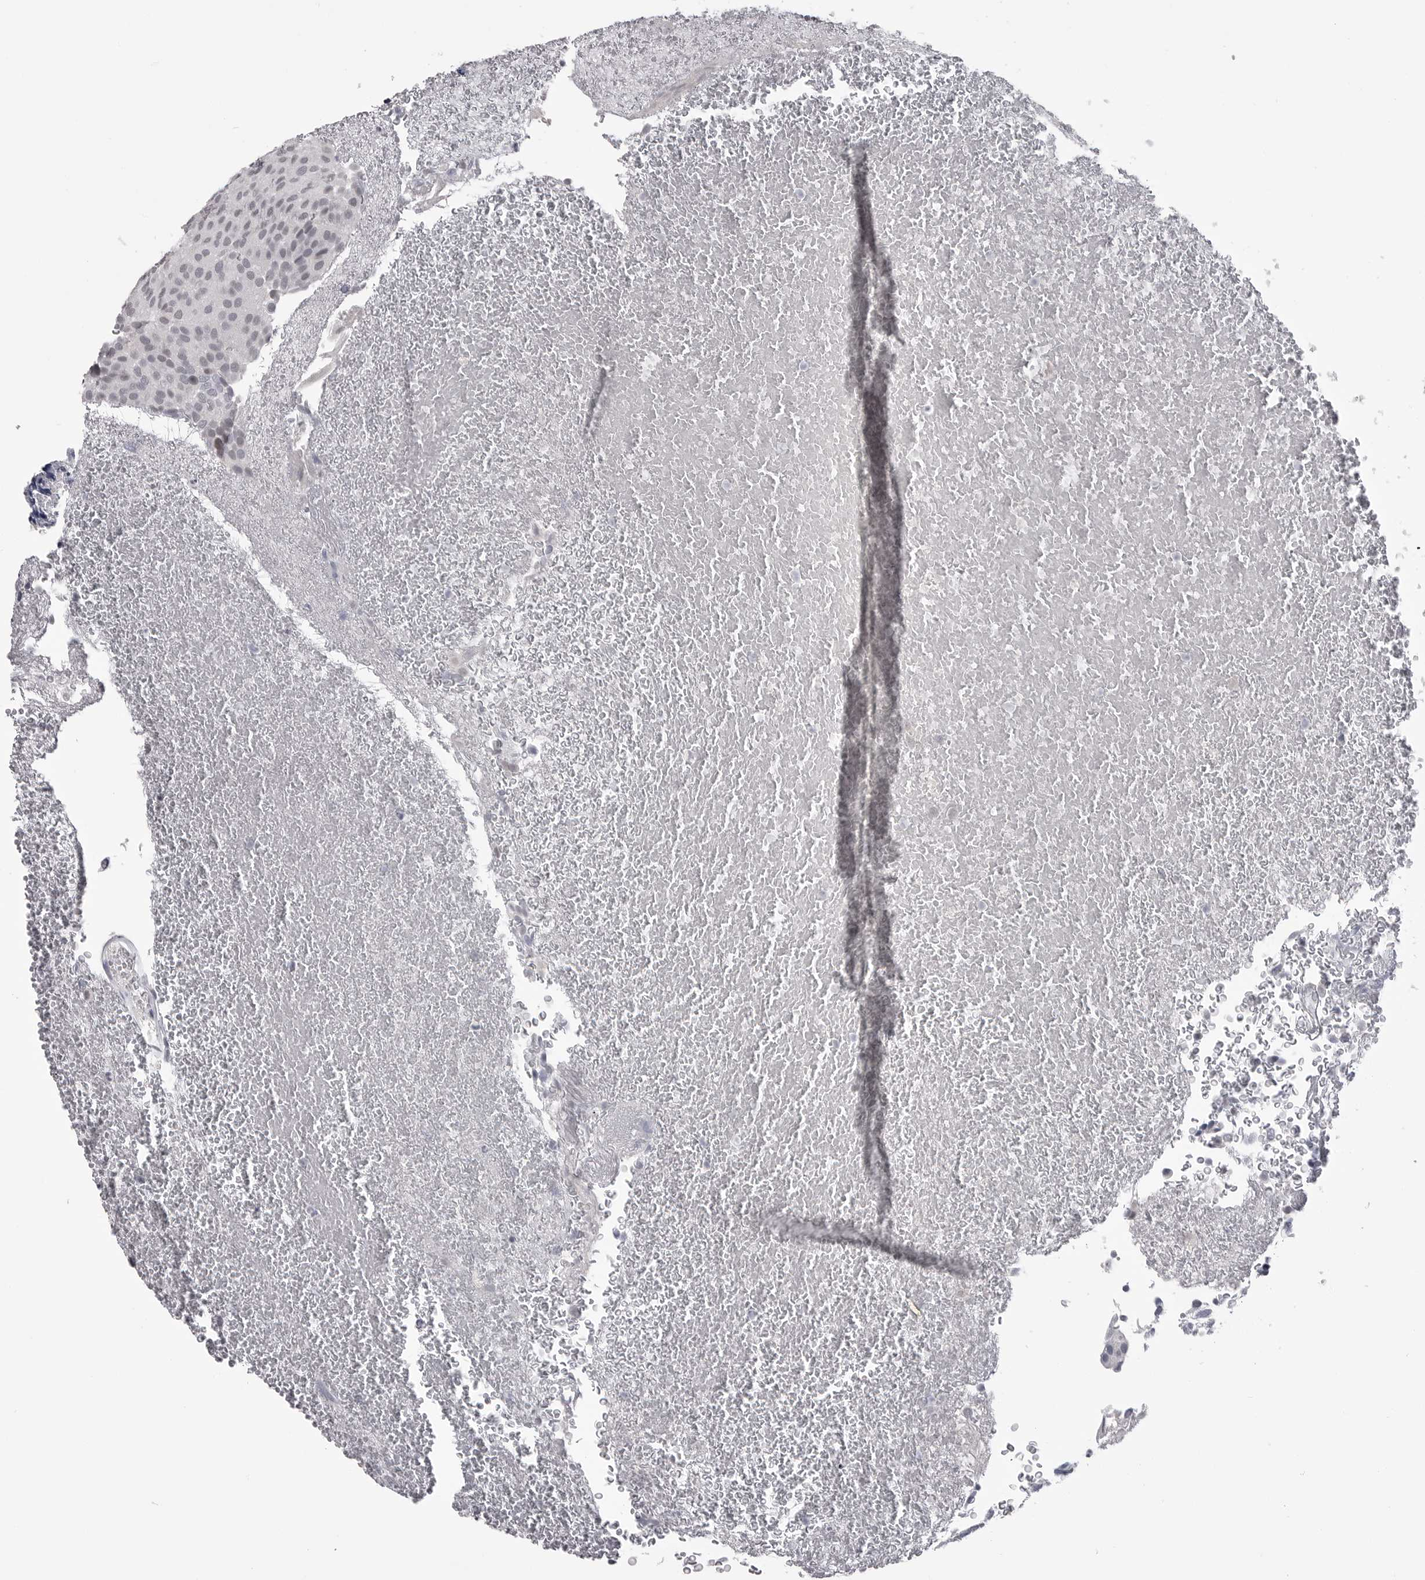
{"staining": {"intensity": "negative", "quantity": "none", "location": "none"}, "tissue": "urothelial cancer", "cell_type": "Tumor cells", "image_type": "cancer", "snomed": [{"axis": "morphology", "description": "Urothelial carcinoma, Low grade"}, {"axis": "topography", "description": "Urinary bladder"}], "caption": "Immunohistochemical staining of human low-grade urothelial carcinoma displays no significant staining in tumor cells. The staining was performed using DAB to visualize the protein expression in brown, while the nuclei were stained in blue with hematoxylin (Magnification: 20x).", "gene": "DLG2", "patient": {"sex": "male", "age": 78}}